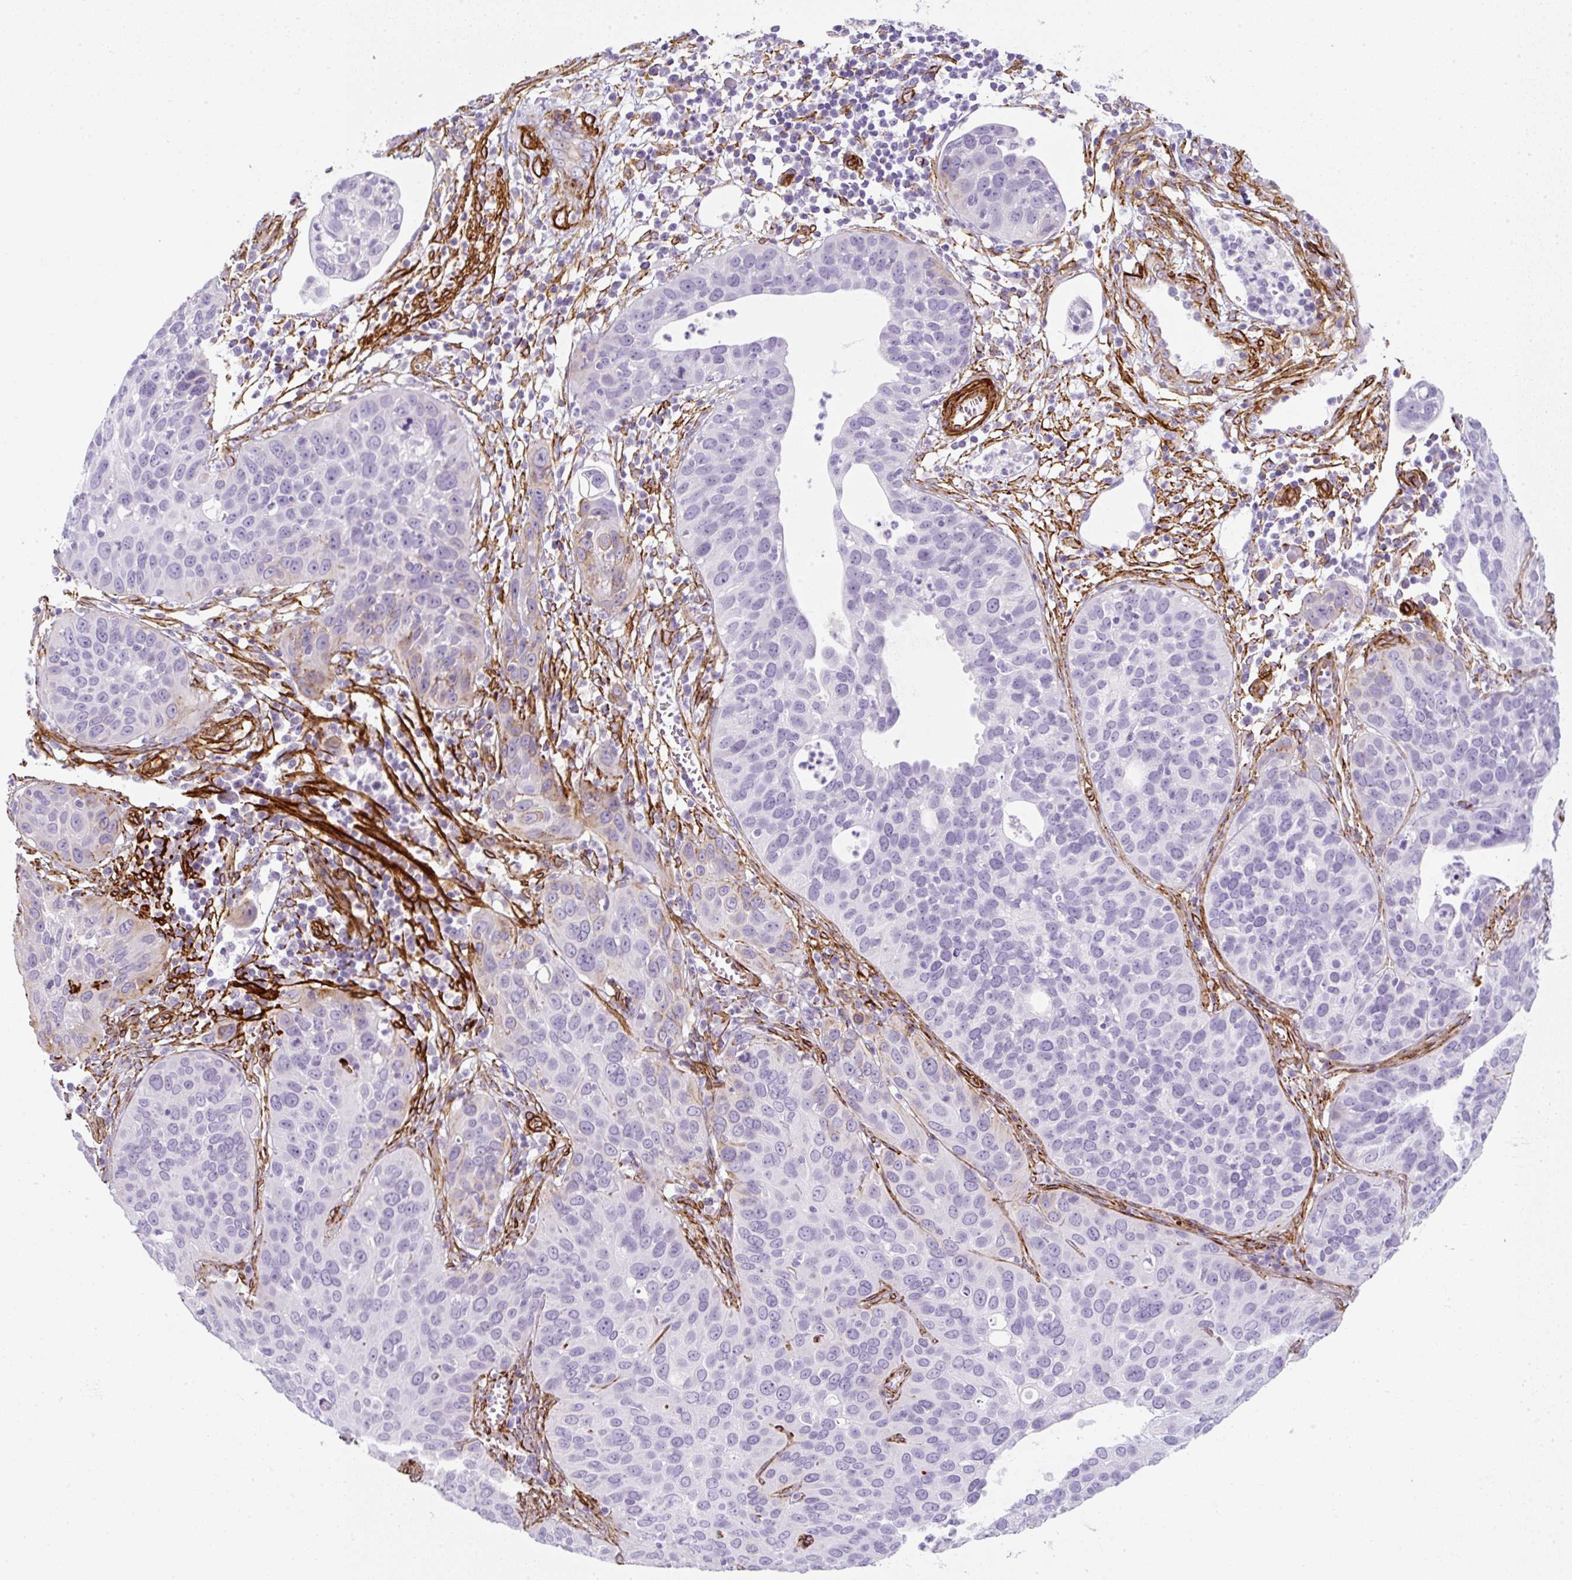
{"staining": {"intensity": "negative", "quantity": "none", "location": "none"}, "tissue": "cervical cancer", "cell_type": "Tumor cells", "image_type": "cancer", "snomed": [{"axis": "morphology", "description": "Squamous cell carcinoma, NOS"}, {"axis": "topography", "description": "Cervix"}], "caption": "Immunohistochemistry photomicrograph of human cervical squamous cell carcinoma stained for a protein (brown), which shows no staining in tumor cells.", "gene": "CAVIN3", "patient": {"sex": "female", "age": 36}}